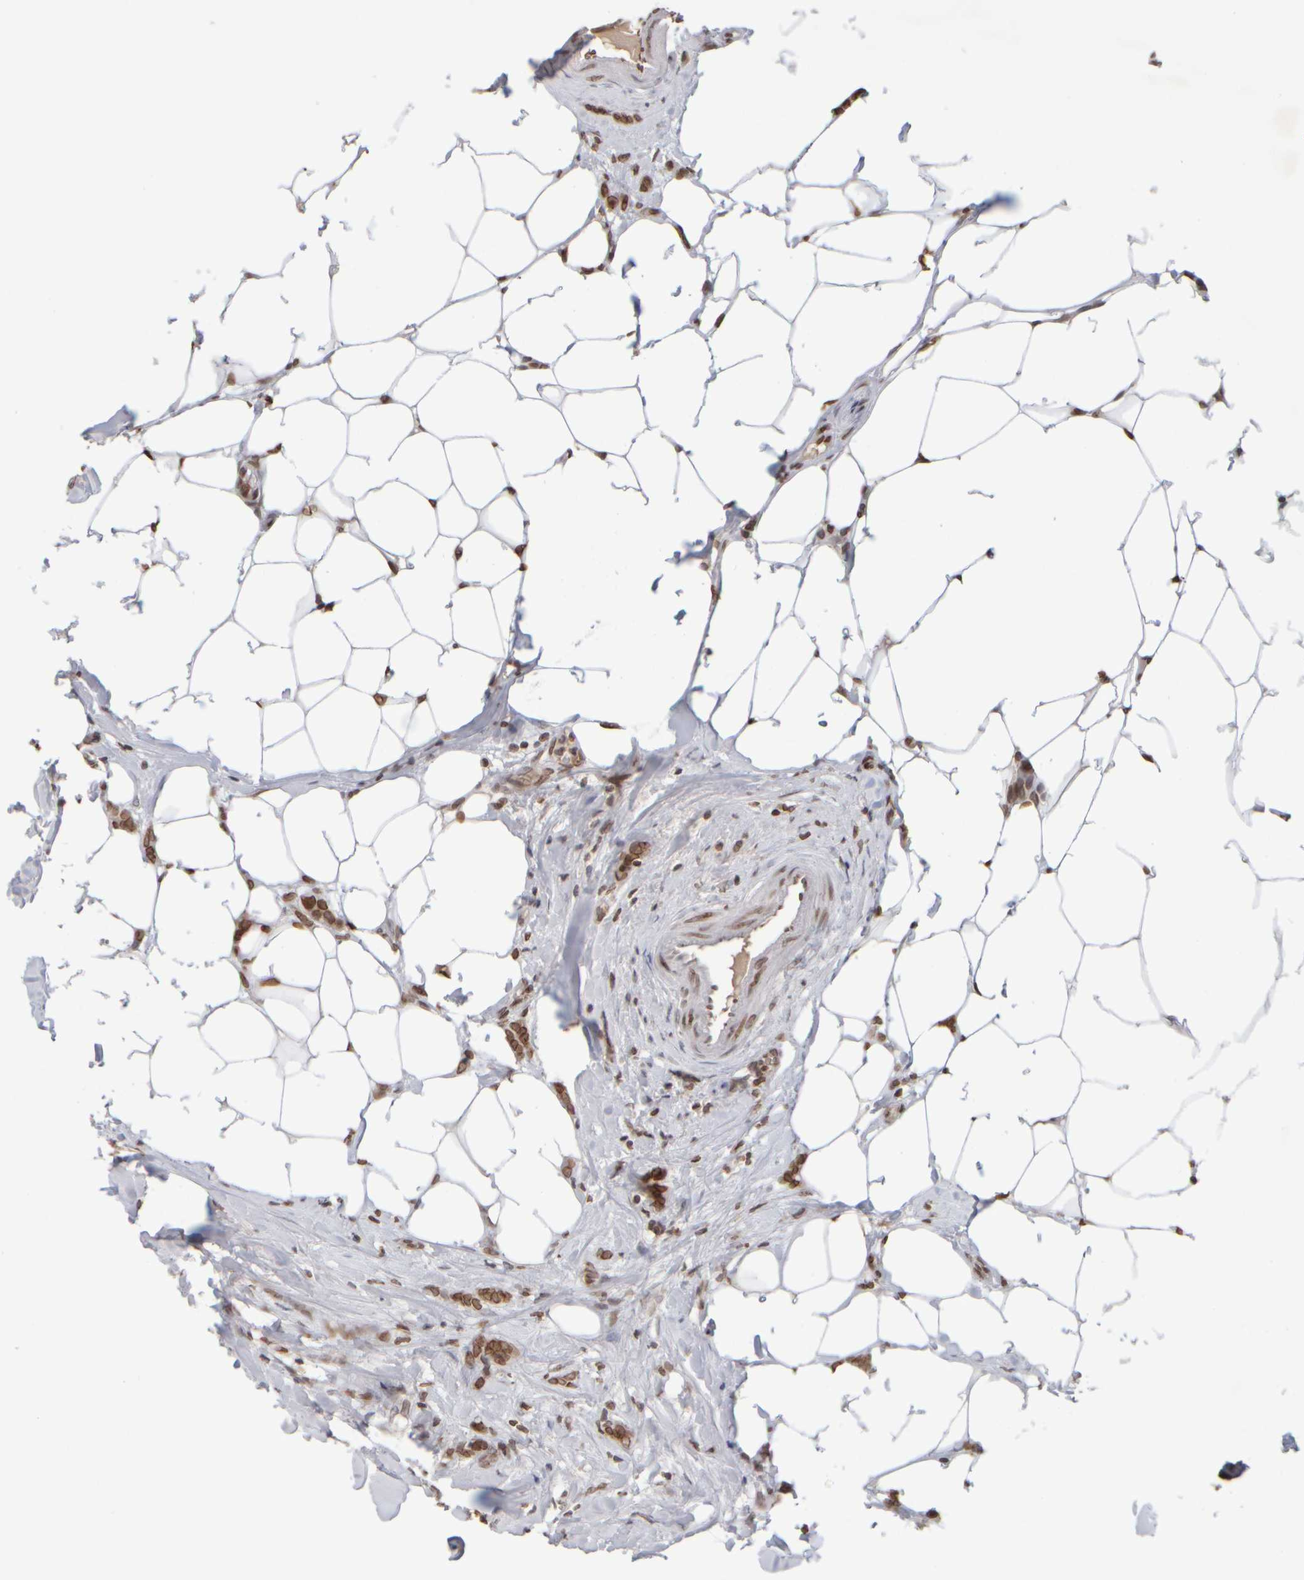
{"staining": {"intensity": "strong", "quantity": ">75%", "location": "cytoplasmic/membranous,nuclear"}, "tissue": "breast cancer", "cell_type": "Tumor cells", "image_type": "cancer", "snomed": [{"axis": "morphology", "description": "Lobular carcinoma, in situ"}, {"axis": "morphology", "description": "Lobular carcinoma"}, {"axis": "topography", "description": "Breast"}], "caption": "IHC histopathology image of human breast cancer stained for a protein (brown), which reveals high levels of strong cytoplasmic/membranous and nuclear staining in approximately >75% of tumor cells.", "gene": "ZC3HC1", "patient": {"sex": "female", "age": 41}}